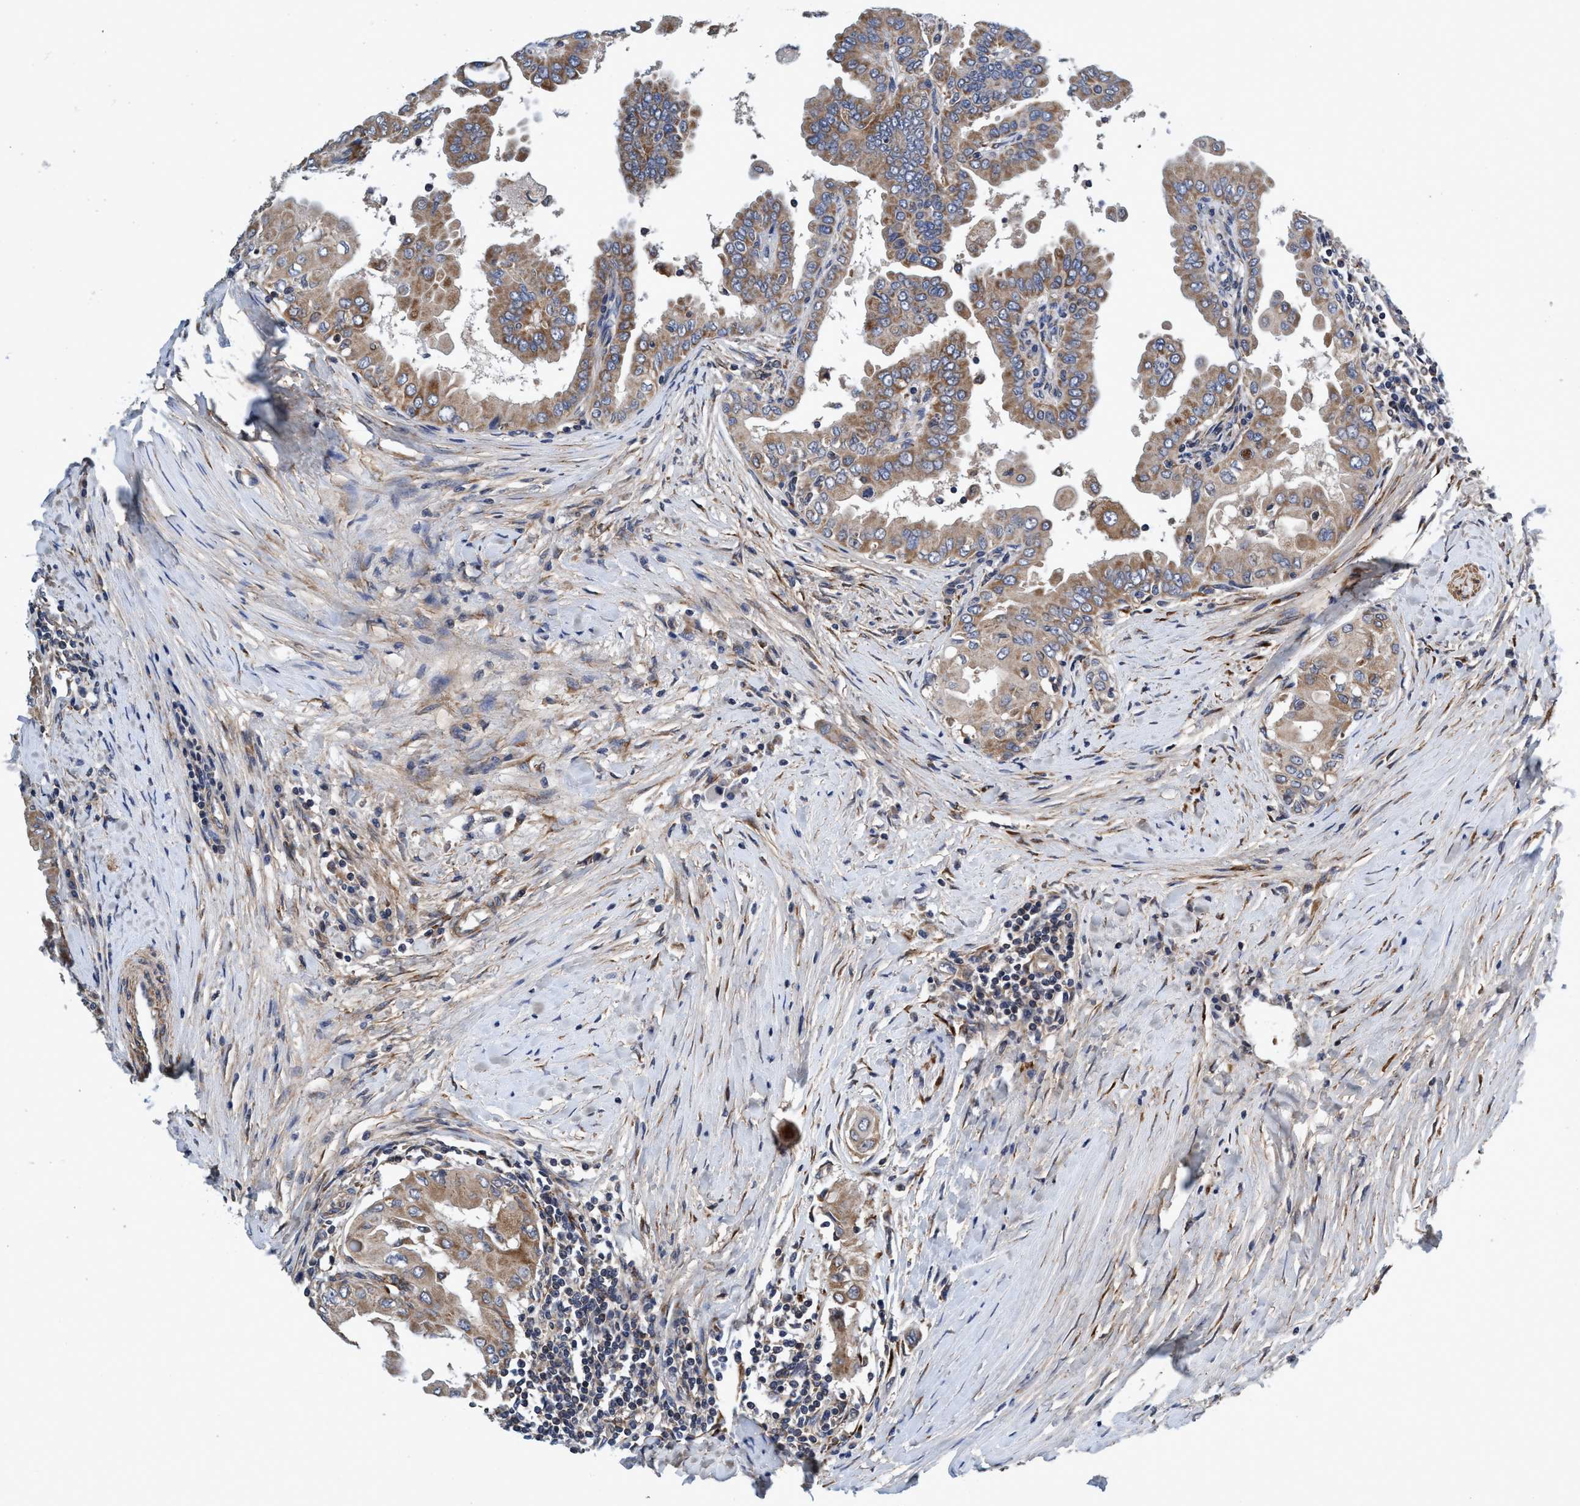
{"staining": {"intensity": "moderate", "quantity": ">75%", "location": "cytoplasmic/membranous"}, "tissue": "thyroid cancer", "cell_type": "Tumor cells", "image_type": "cancer", "snomed": [{"axis": "morphology", "description": "Papillary adenocarcinoma, NOS"}, {"axis": "topography", "description": "Thyroid gland"}], "caption": "Moderate cytoplasmic/membranous protein positivity is present in approximately >75% of tumor cells in thyroid papillary adenocarcinoma.", "gene": "CALCOCO2", "patient": {"sex": "male", "age": 33}}